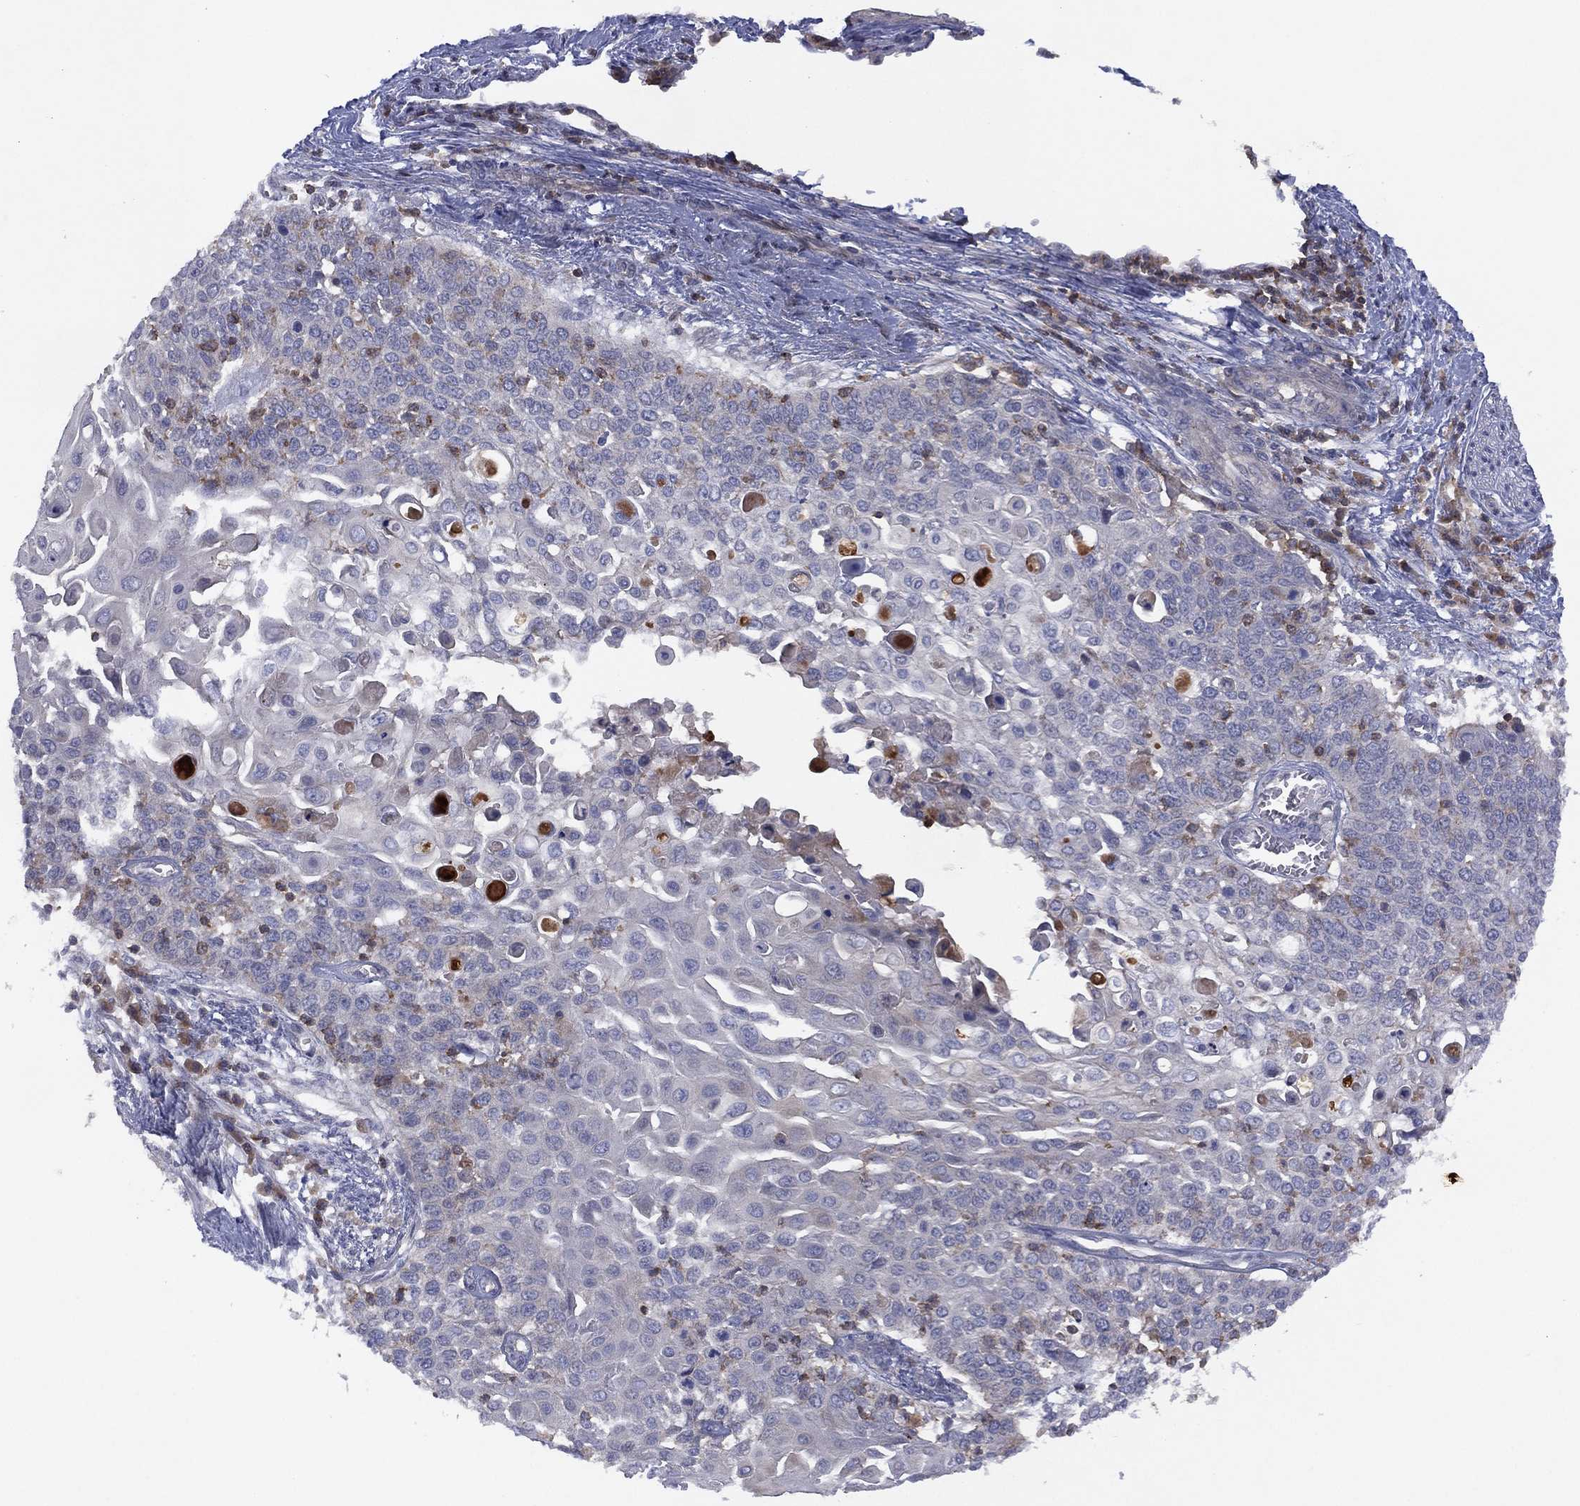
{"staining": {"intensity": "negative", "quantity": "none", "location": "none"}, "tissue": "cervical cancer", "cell_type": "Tumor cells", "image_type": "cancer", "snomed": [{"axis": "morphology", "description": "Squamous cell carcinoma, NOS"}, {"axis": "topography", "description": "Cervix"}], "caption": "Immunohistochemistry (IHC) of cervical cancer reveals no expression in tumor cells.", "gene": "DOCK8", "patient": {"sex": "female", "age": 39}}